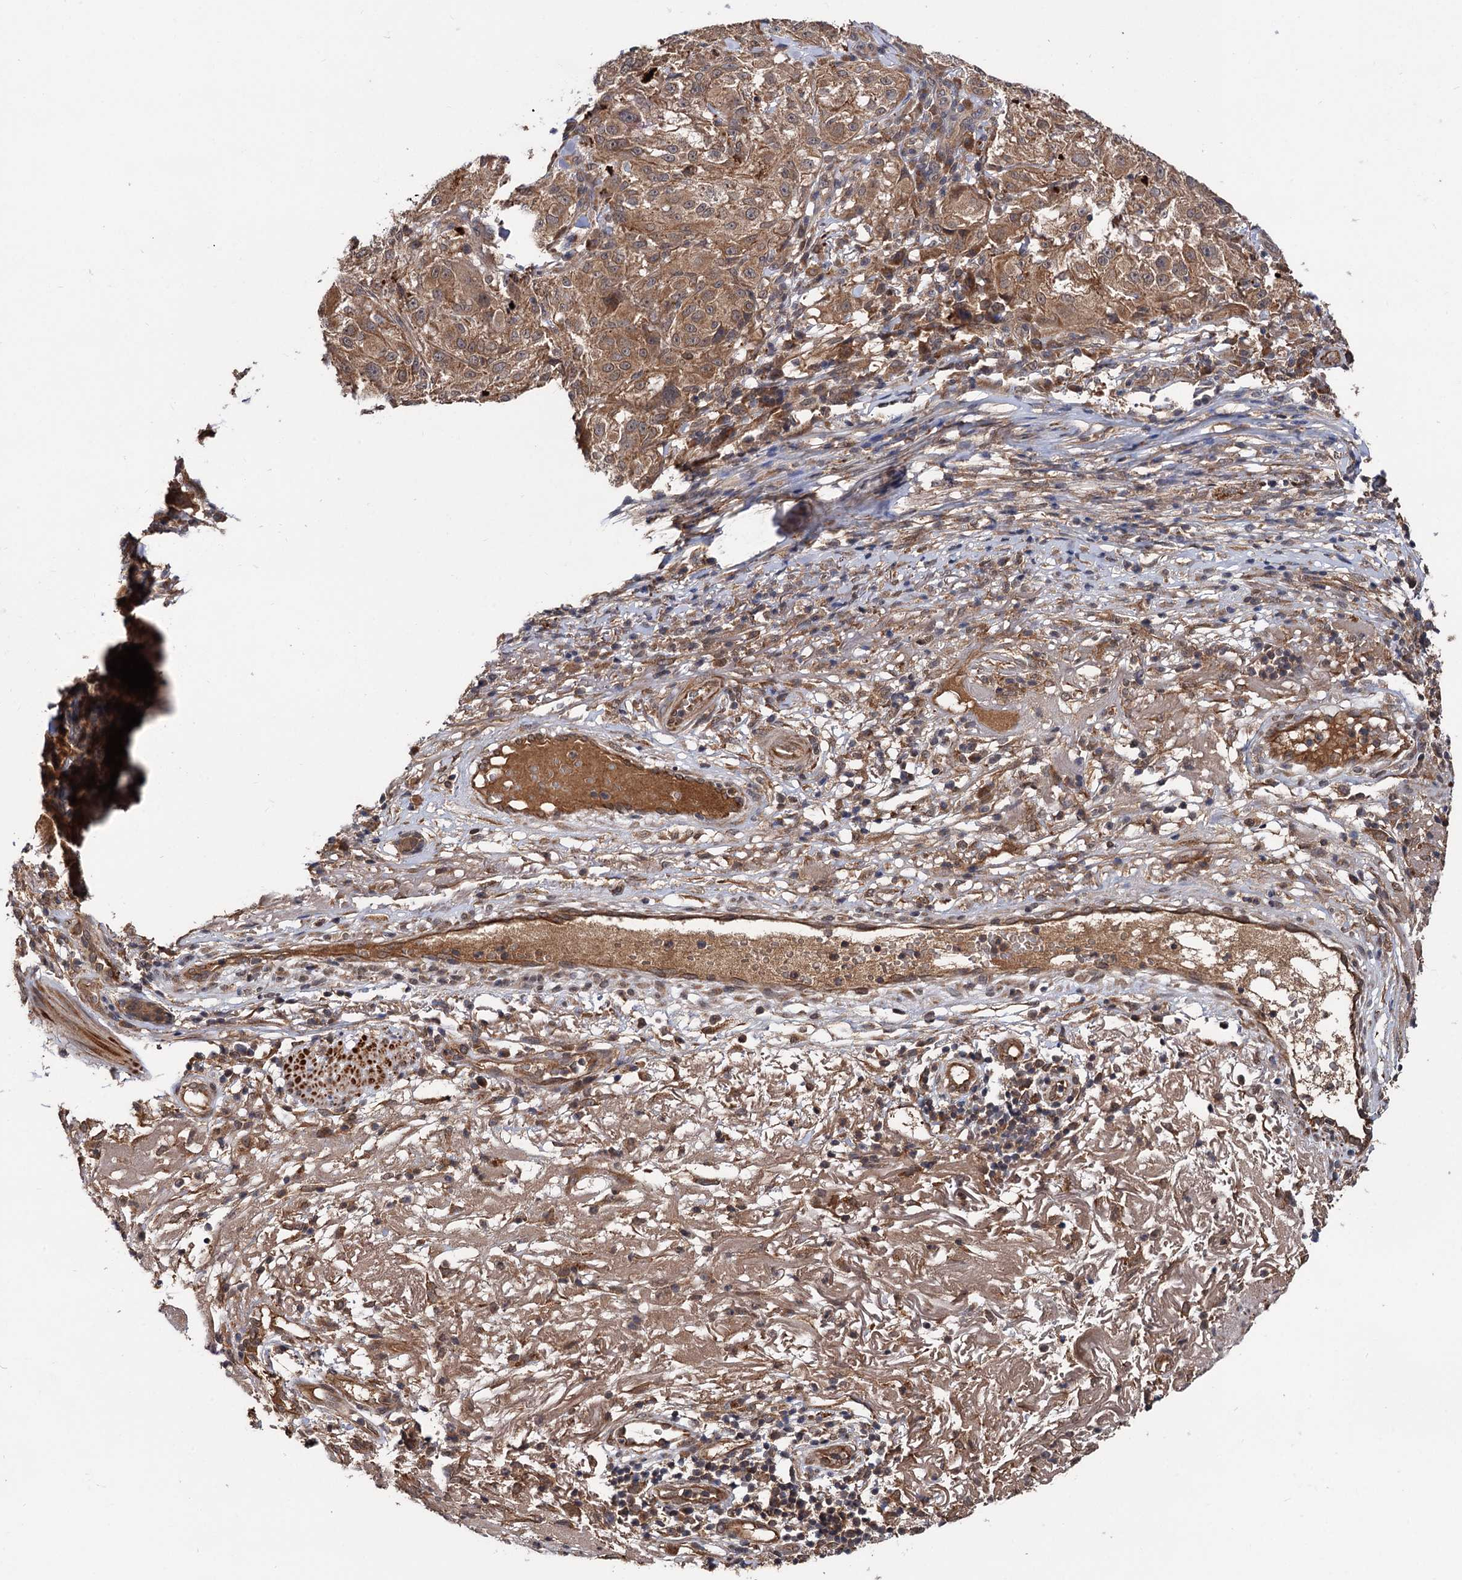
{"staining": {"intensity": "moderate", "quantity": "25%-75%", "location": "cytoplasmic/membranous"}, "tissue": "melanoma", "cell_type": "Tumor cells", "image_type": "cancer", "snomed": [{"axis": "morphology", "description": "Necrosis, NOS"}, {"axis": "morphology", "description": "Malignant melanoma, NOS"}, {"axis": "topography", "description": "Skin"}], "caption": "An immunohistochemistry micrograph of neoplastic tissue is shown. Protein staining in brown labels moderate cytoplasmic/membranous positivity in melanoma within tumor cells.", "gene": "TEX9", "patient": {"sex": "female", "age": 87}}